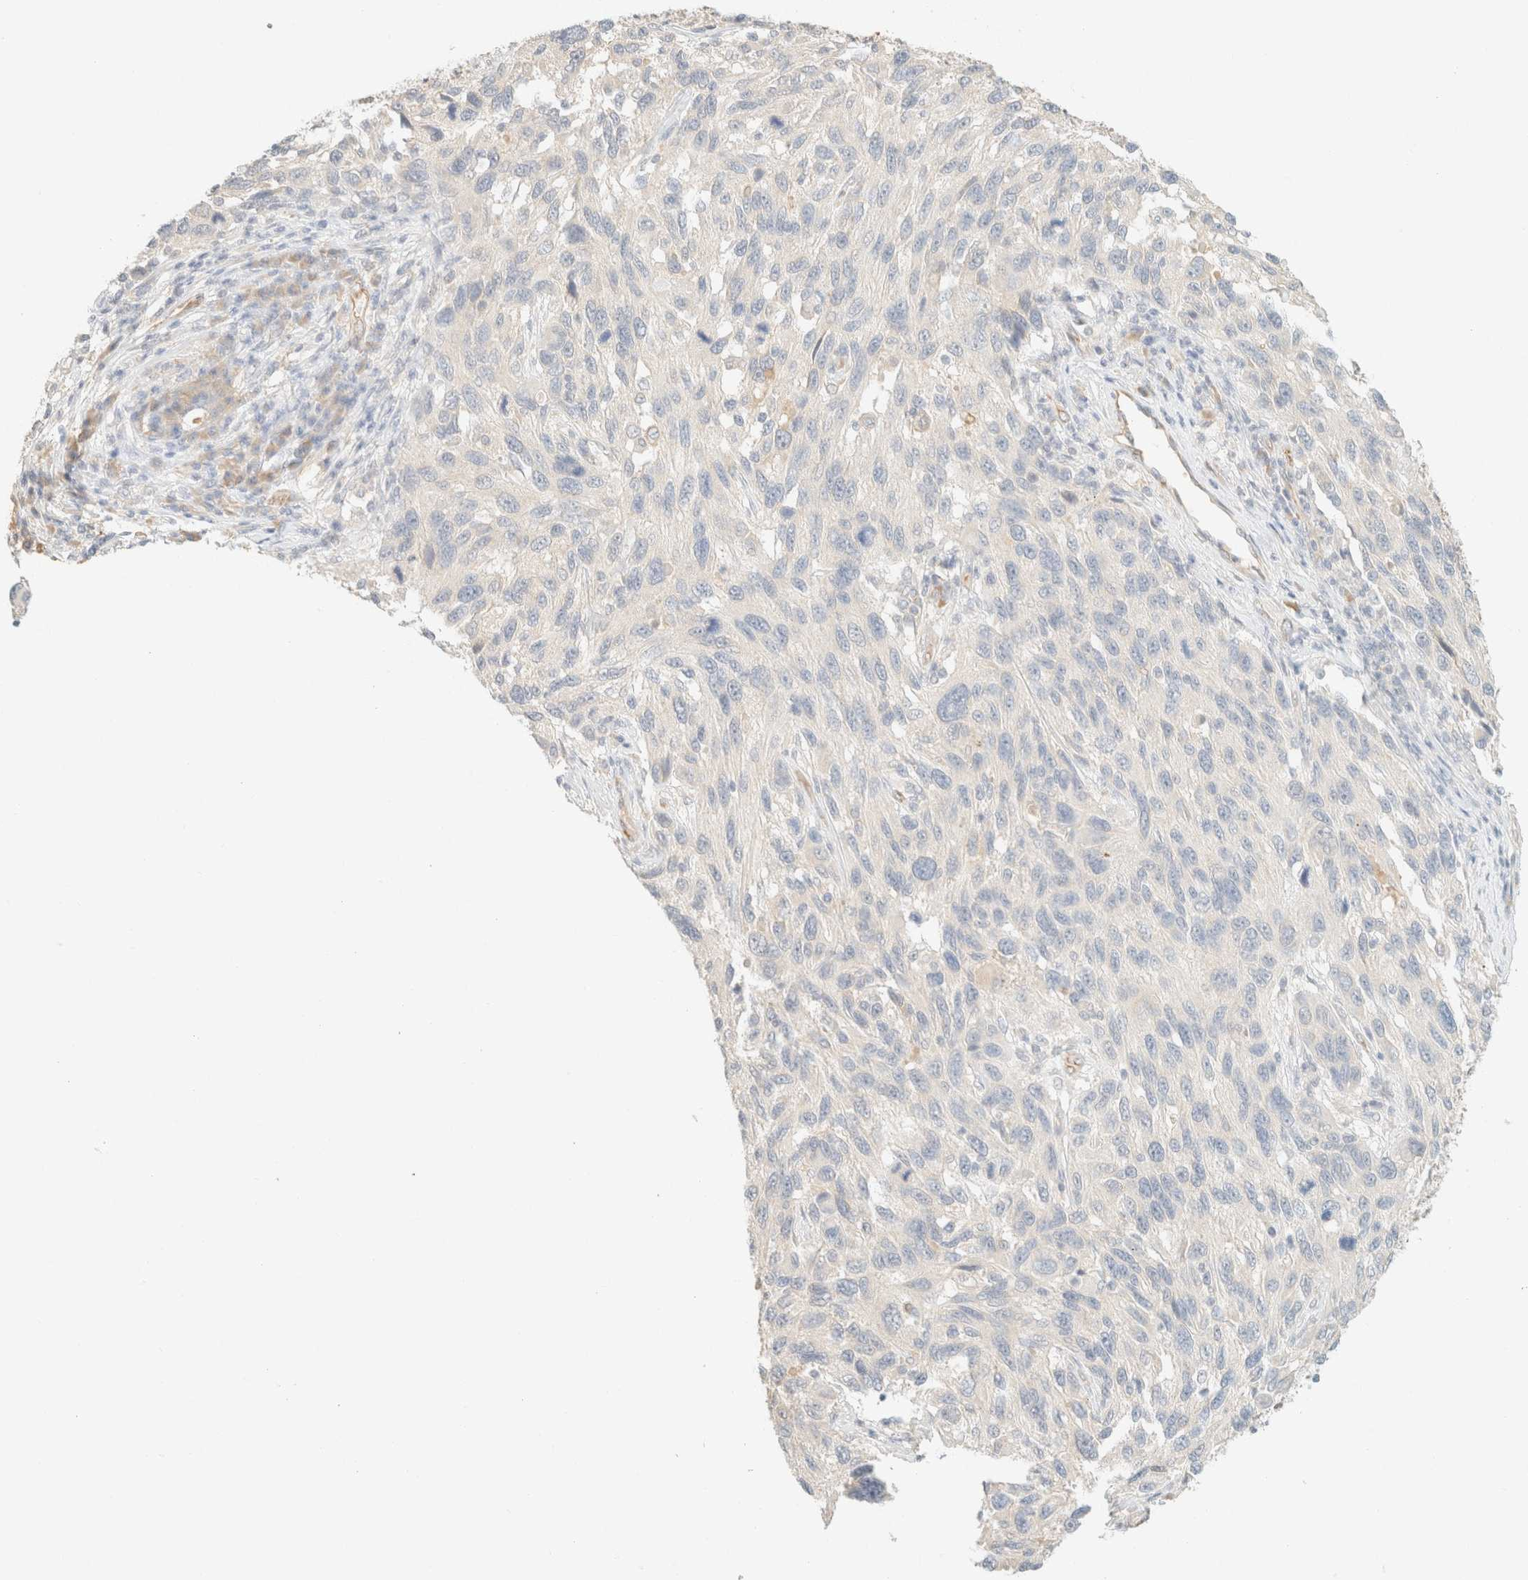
{"staining": {"intensity": "negative", "quantity": "none", "location": "none"}, "tissue": "melanoma", "cell_type": "Tumor cells", "image_type": "cancer", "snomed": [{"axis": "morphology", "description": "Malignant melanoma, NOS"}, {"axis": "topography", "description": "Skin"}], "caption": "Tumor cells show no significant positivity in melanoma.", "gene": "SPARCL1", "patient": {"sex": "male", "age": 53}}